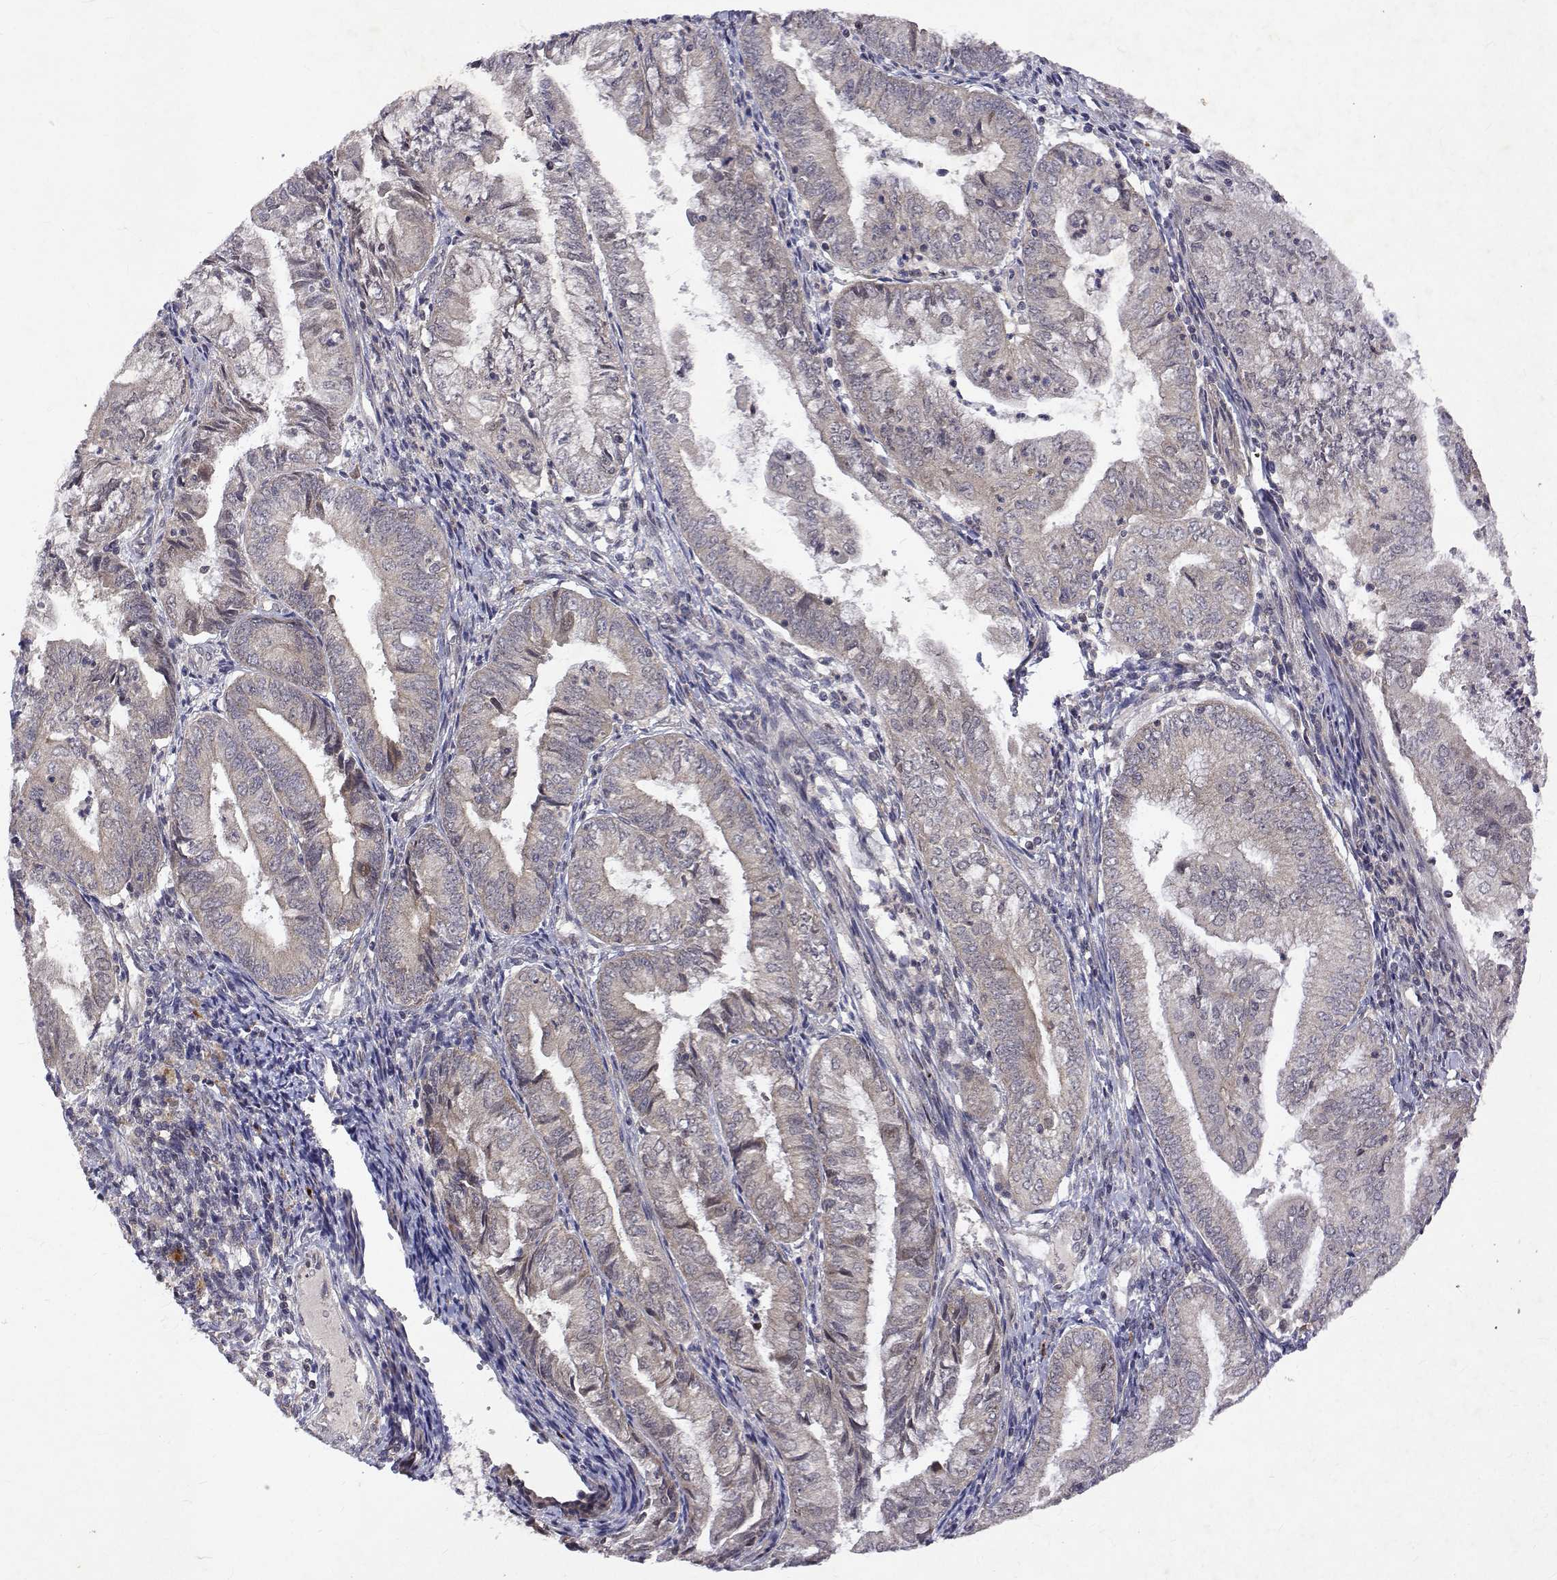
{"staining": {"intensity": "negative", "quantity": "none", "location": "none"}, "tissue": "endometrial cancer", "cell_type": "Tumor cells", "image_type": "cancer", "snomed": [{"axis": "morphology", "description": "Adenocarcinoma, NOS"}, {"axis": "topography", "description": "Endometrium"}], "caption": "The micrograph displays no staining of tumor cells in endometrial cancer. The staining is performed using DAB (3,3'-diaminobenzidine) brown chromogen with nuclei counter-stained in using hematoxylin.", "gene": "ALKBH8", "patient": {"sex": "female", "age": 55}}